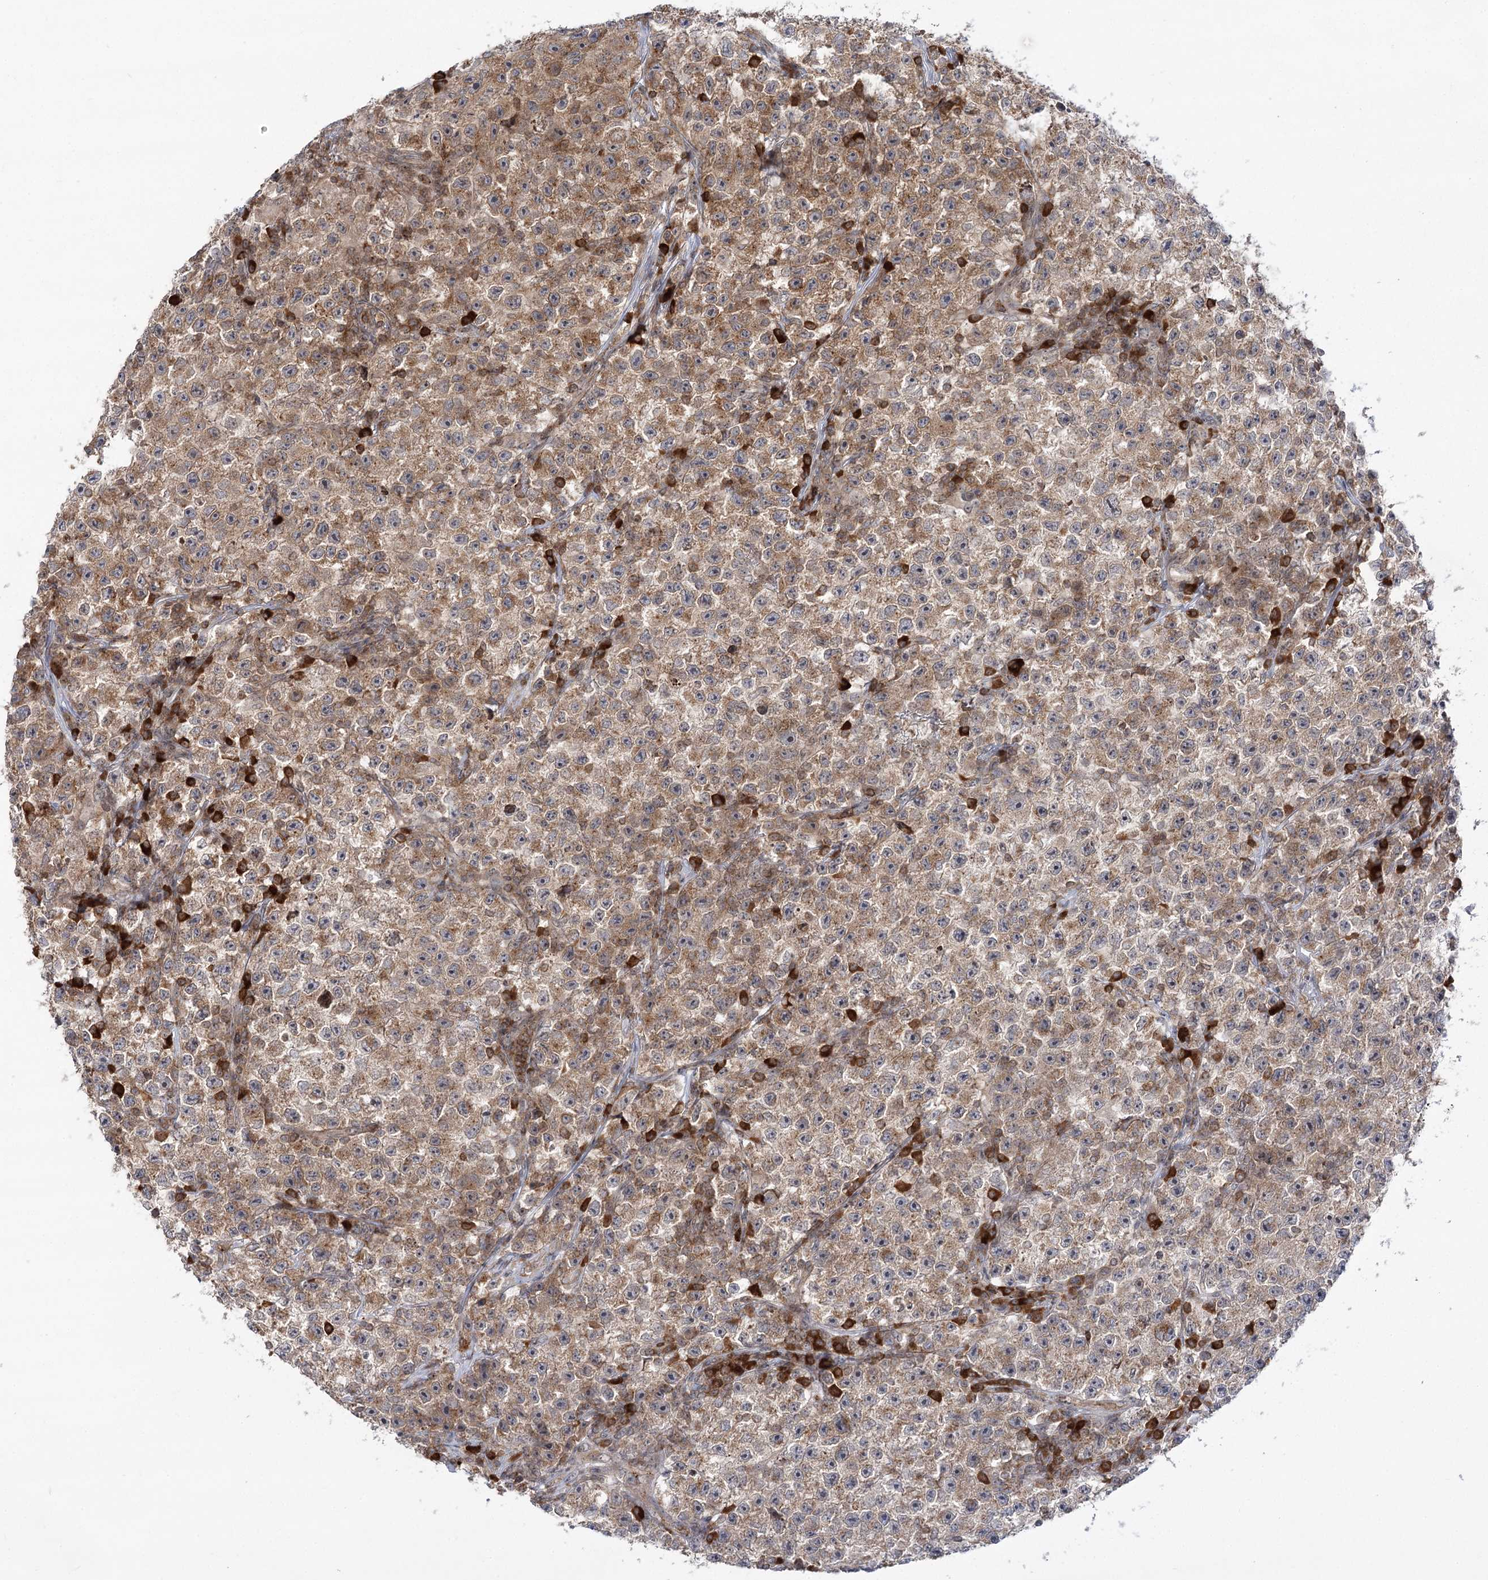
{"staining": {"intensity": "moderate", "quantity": ">75%", "location": "cytoplasmic/membranous"}, "tissue": "testis cancer", "cell_type": "Tumor cells", "image_type": "cancer", "snomed": [{"axis": "morphology", "description": "Seminoma, NOS"}, {"axis": "topography", "description": "Testis"}], "caption": "This histopathology image displays immunohistochemistry (IHC) staining of human testis cancer, with medium moderate cytoplasmic/membranous staining in about >75% of tumor cells.", "gene": "SYTL1", "patient": {"sex": "male", "age": 22}}